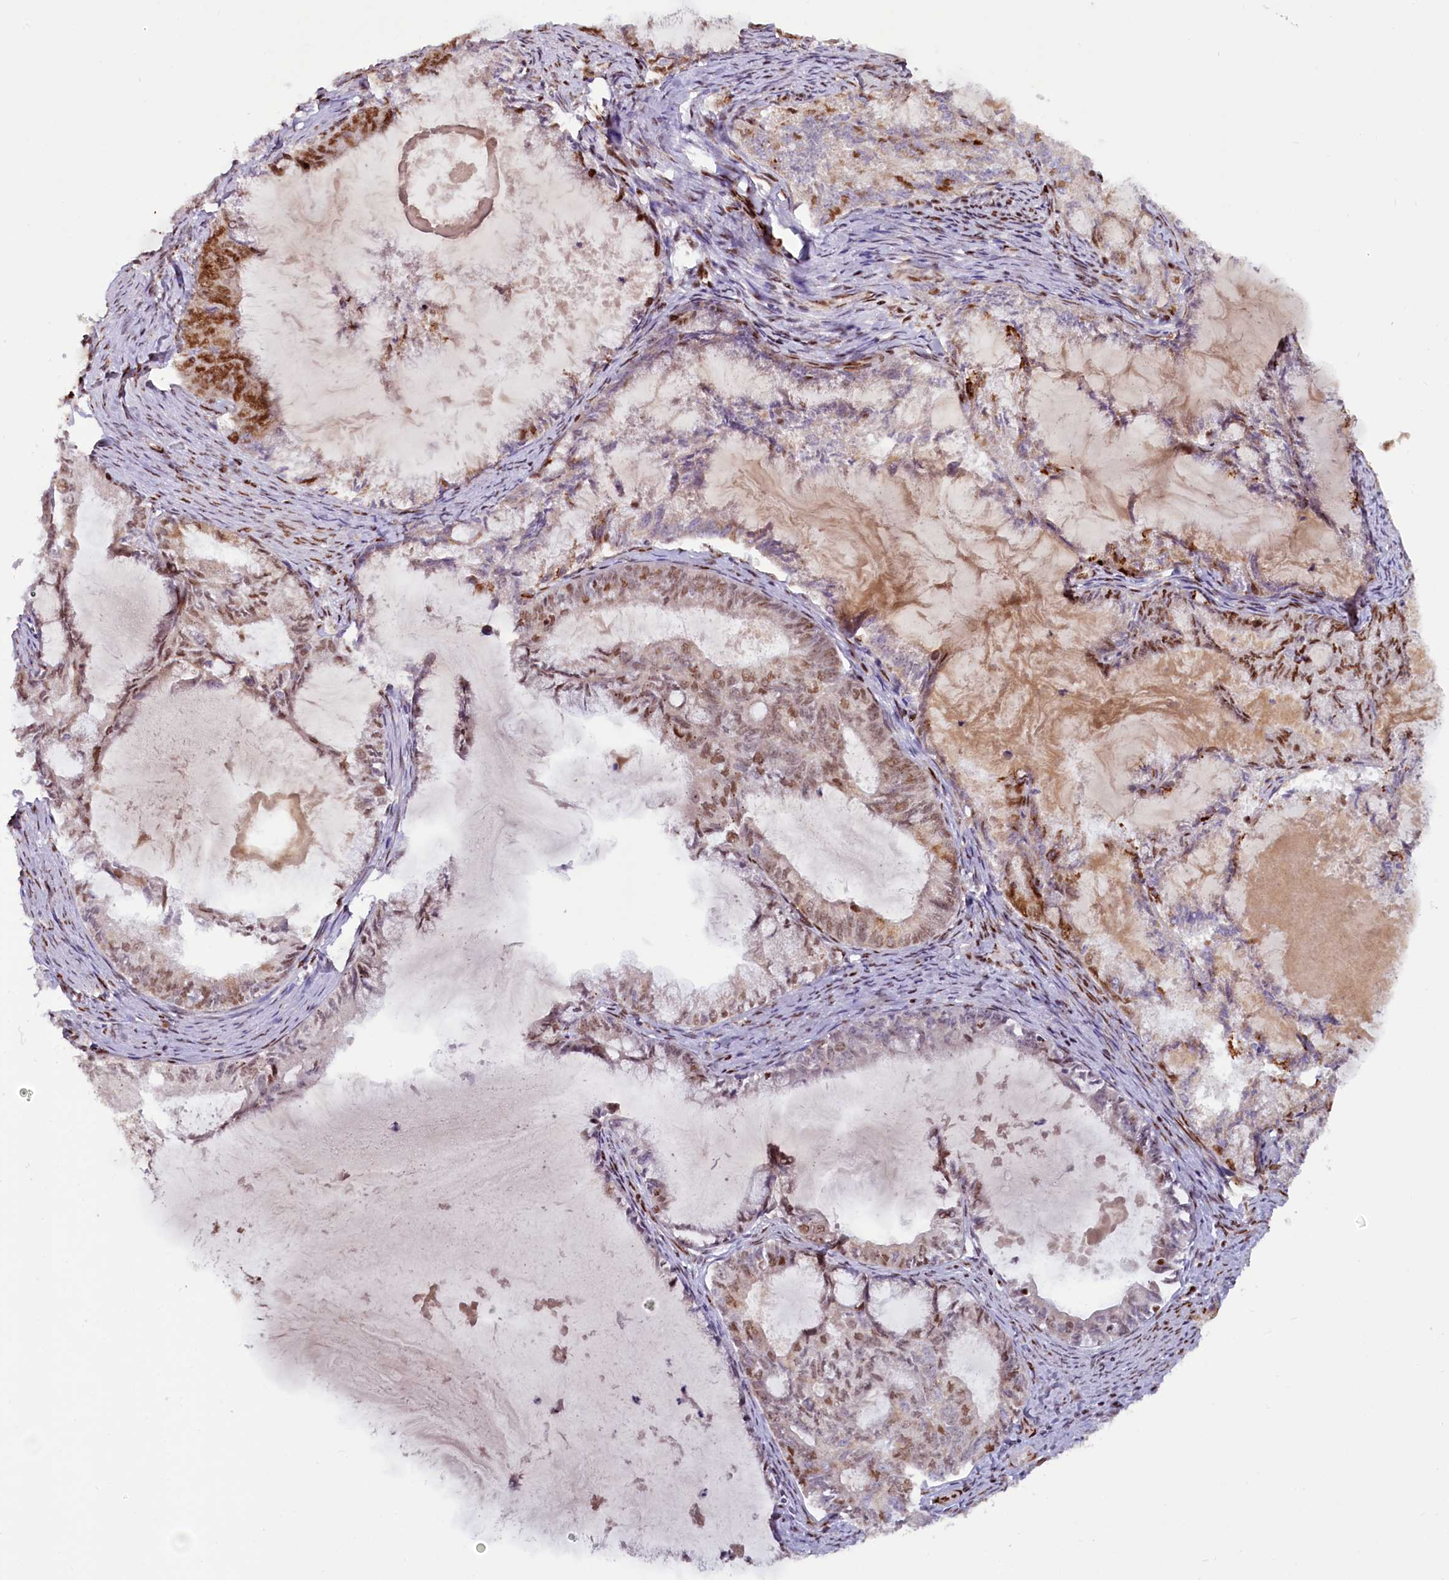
{"staining": {"intensity": "moderate", "quantity": "25%-75%", "location": "nuclear"}, "tissue": "endometrial cancer", "cell_type": "Tumor cells", "image_type": "cancer", "snomed": [{"axis": "morphology", "description": "Adenocarcinoma, NOS"}, {"axis": "topography", "description": "Endometrium"}], "caption": "Protein staining reveals moderate nuclear staining in approximately 25%-75% of tumor cells in endometrial cancer. (Stains: DAB in brown, nuclei in blue, Microscopy: brightfield microscopy at high magnification).", "gene": "TCOF1", "patient": {"sex": "female", "age": 86}}